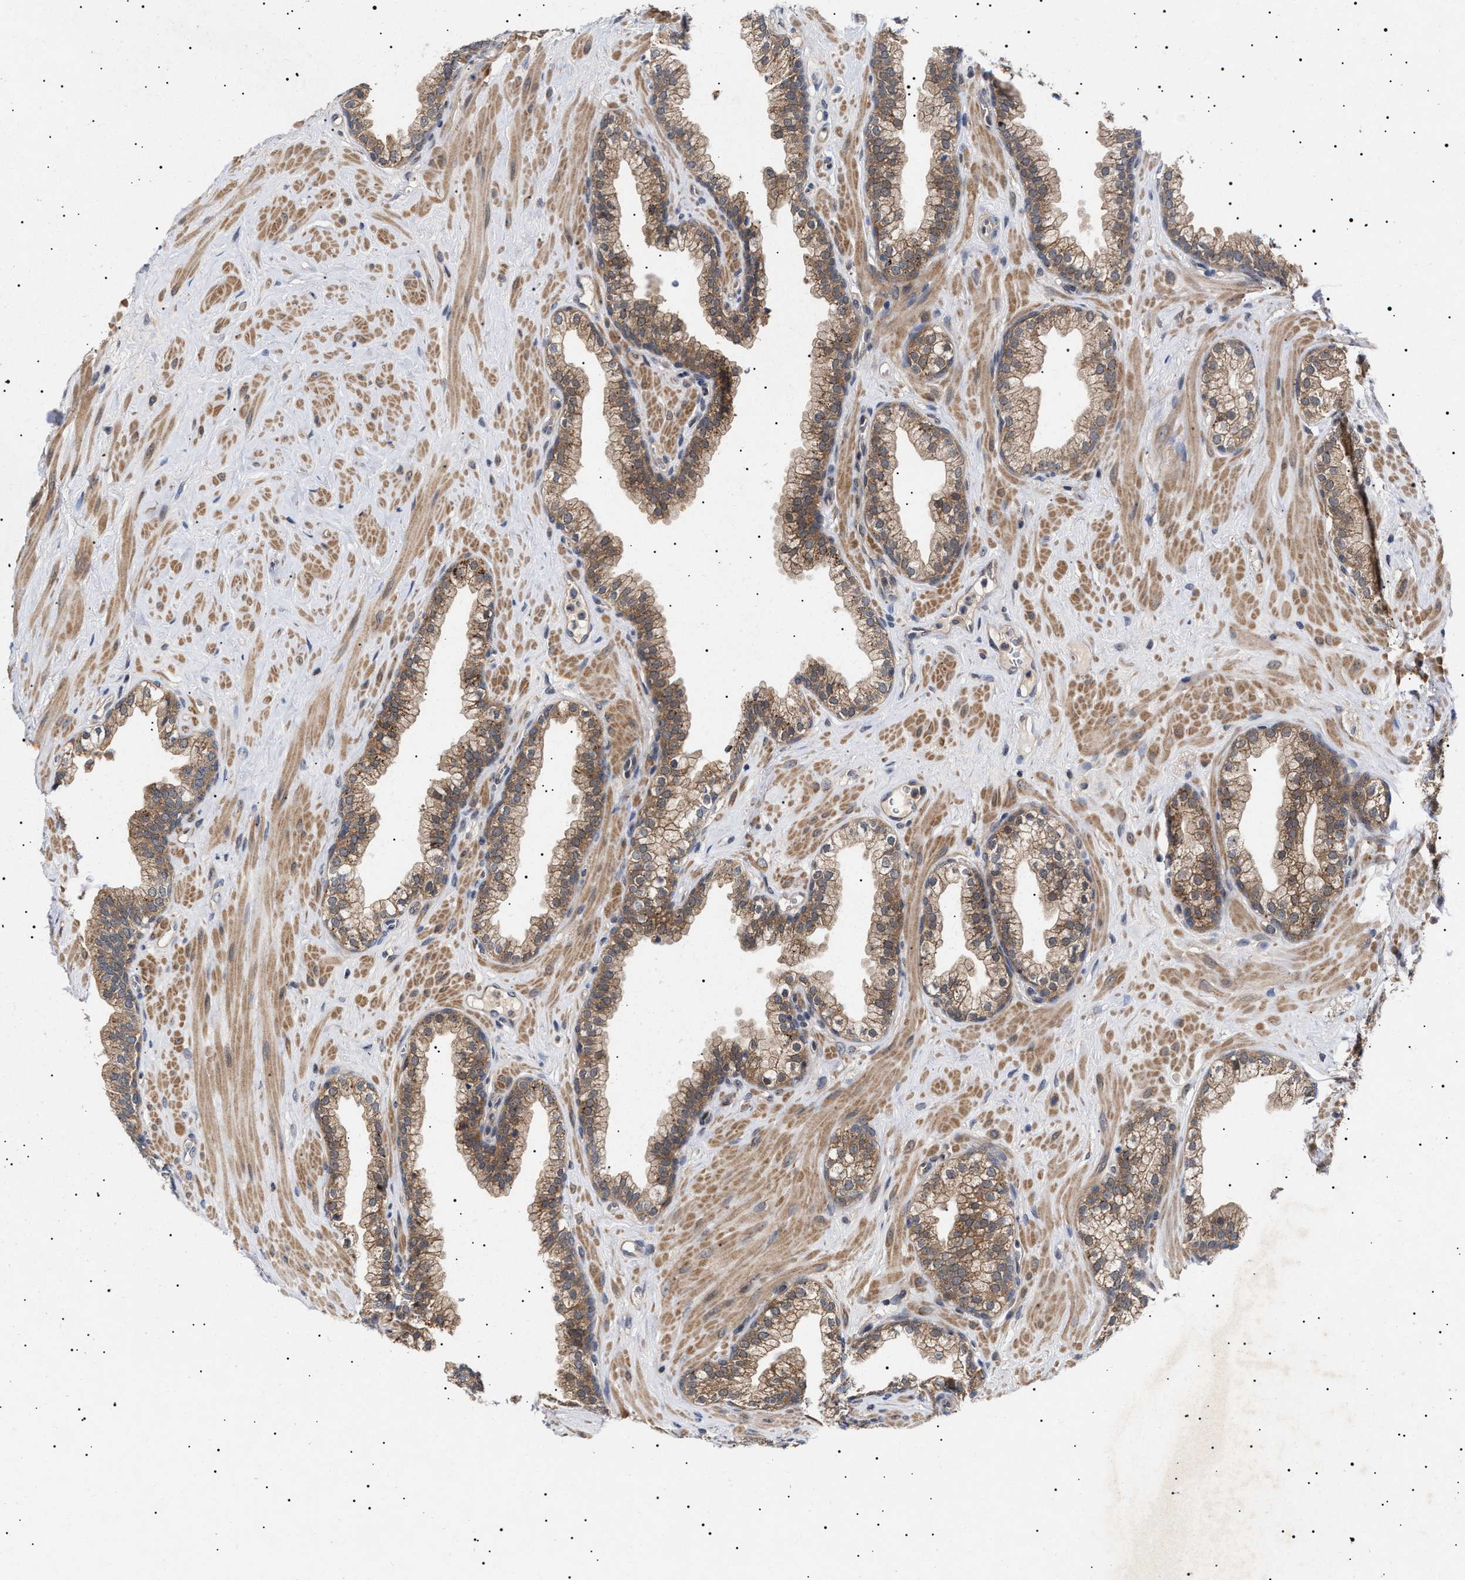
{"staining": {"intensity": "moderate", "quantity": ">75%", "location": "cytoplasmic/membranous"}, "tissue": "prostate", "cell_type": "Glandular cells", "image_type": "normal", "snomed": [{"axis": "morphology", "description": "Normal tissue, NOS"}, {"axis": "morphology", "description": "Urothelial carcinoma, Low grade"}, {"axis": "topography", "description": "Urinary bladder"}, {"axis": "topography", "description": "Prostate"}], "caption": "The micrograph demonstrates staining of normal prostate, revealing moderate cytoplasmic/membranous protein expression (brown color) within glandular cells. (DAB (3,3'-diaminobenzidine) IHC with brightfield microscopy, high magnification).", "gene": "NPLOC4", "patient": {"sex": "male", "age": 60}}